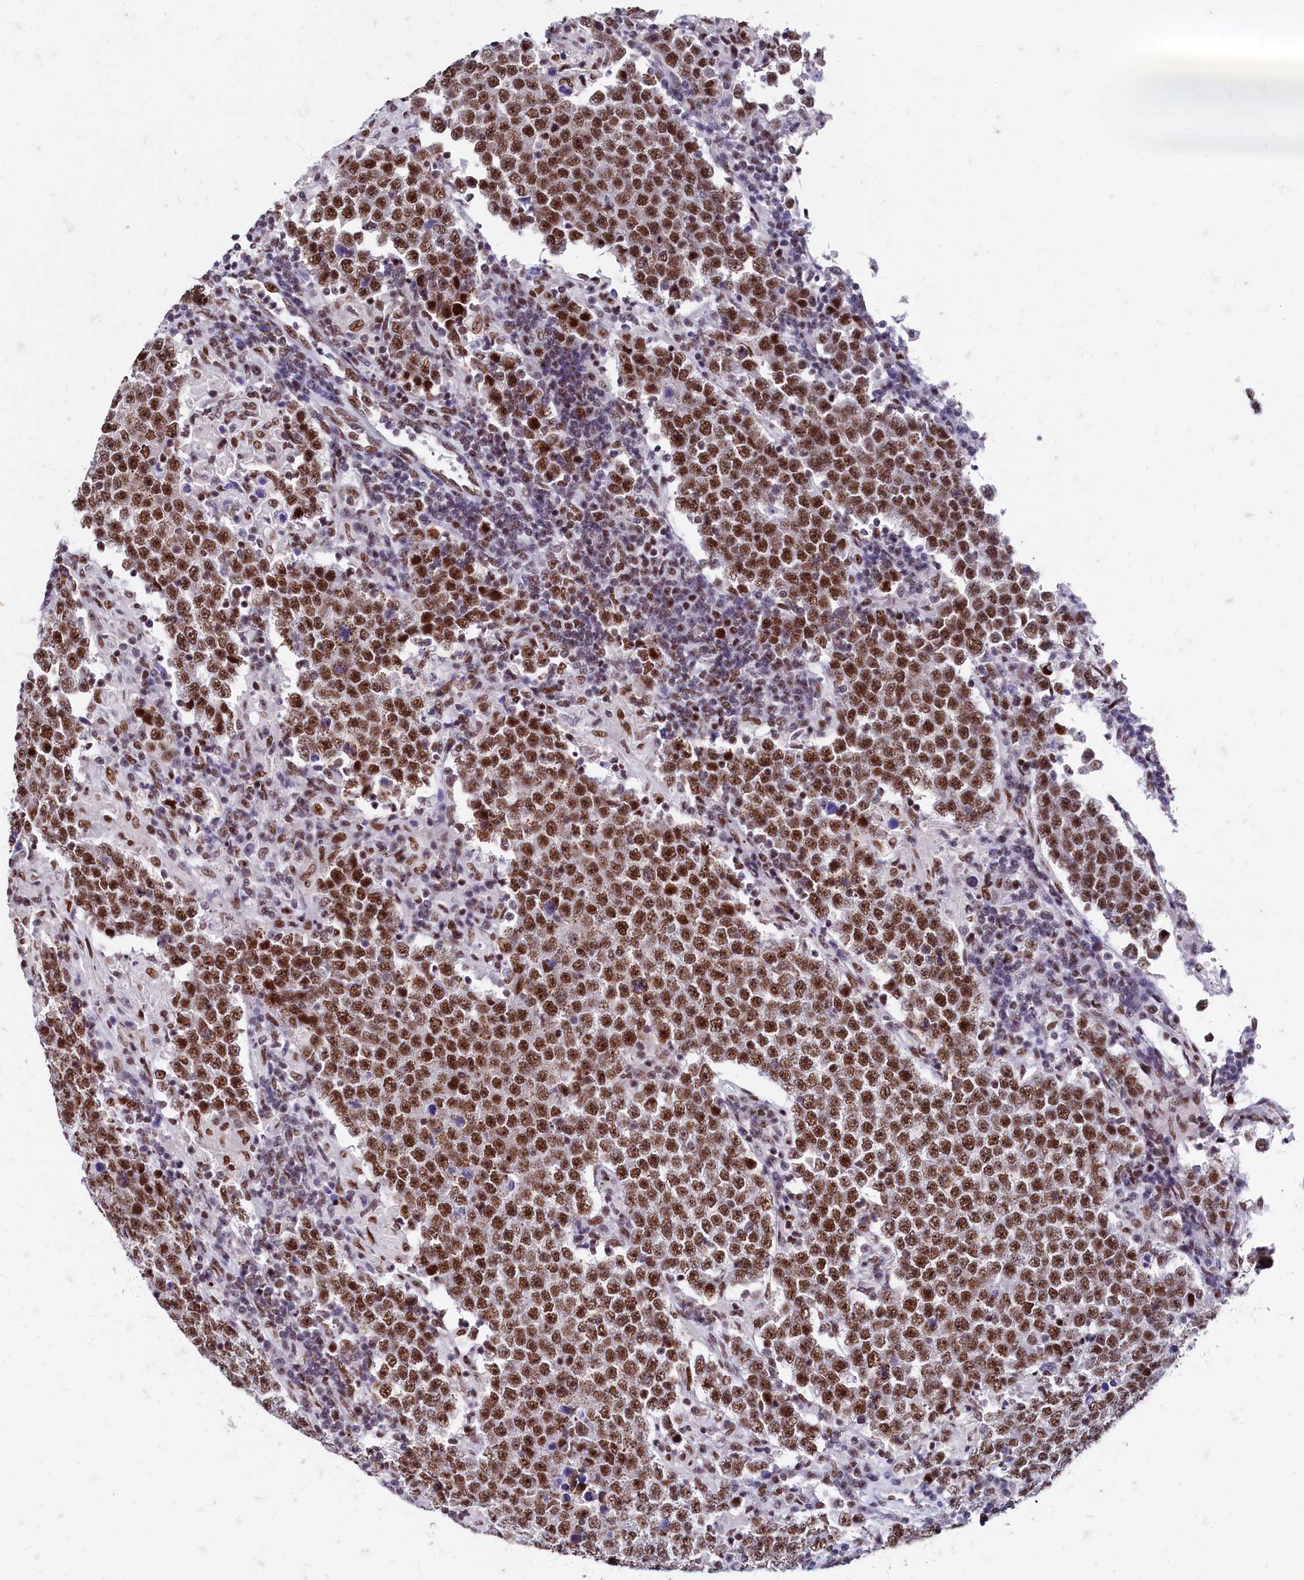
{"staining": {"intensity": "strong", "quantity": ">75%", "location": "nuclear"}, "tissue": "testis cancer", "cell_type": "Tumor cells", "image_type": "cancer", "snomed": [{"axis": "morphology", "description": "Normal tissue, NOS"}, {"axis": "morphology", "description": "Urothelial carcinoma, High grade"}, {"axis": "morphology", "description": "Seminoma, NOS"}, {"axis": "morphology", "description": "Carcinoma, Embryonal, NOS"}, {"axis": "topography", "description": "Urinary bladder"}, {"axis": "topography", "description": "Testis"}], "caption": "Tumor cells show high levels of strong nuclear staining in approximately >75% of cells in testis cancer (embryonal carcinoma). Nuclei are stained in blue.", "gene": "CPSF7", "patient": {"sex": "male", "age": 41}}